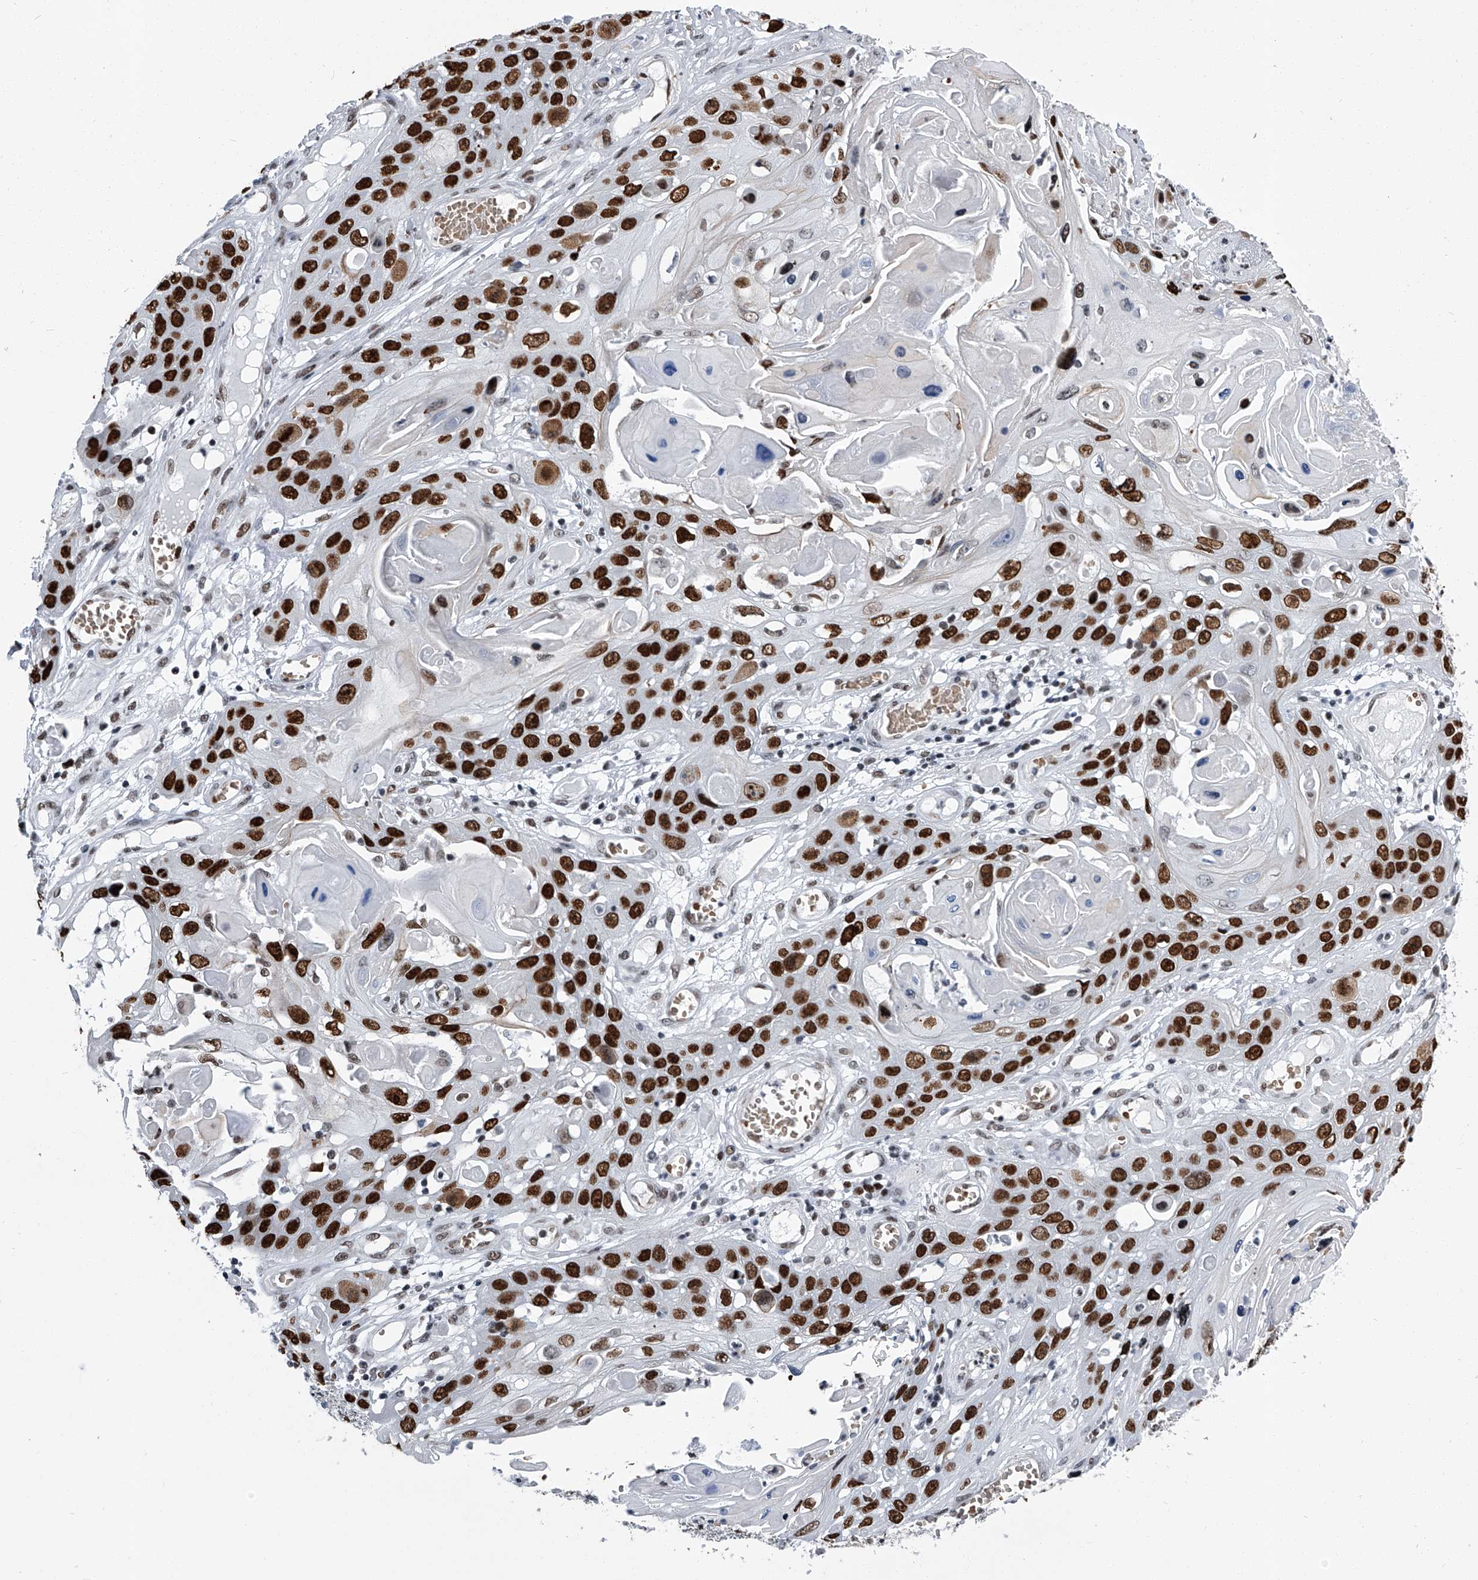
{"staining": {"intensity": "strong", "quantity": ">75%", "location": "nuclear"}, "tissue": "skin cancer", "cell_type": "Tumor cells", "image_type": "cancer", "snomed": [{"axis": "morphology", "description": "Squamous cell carcinoma, NOS"}, {"axis": "topography", "description": "Skin"}], "caption": "Skin cancer (squamous cell carcinoma) was stained to show a protein in brown. There is high levels of strong nuclear staining in approximately >75% of tumor cells.", "gene": "SIM2", "patient": {"sex": "male", "age": 55}}